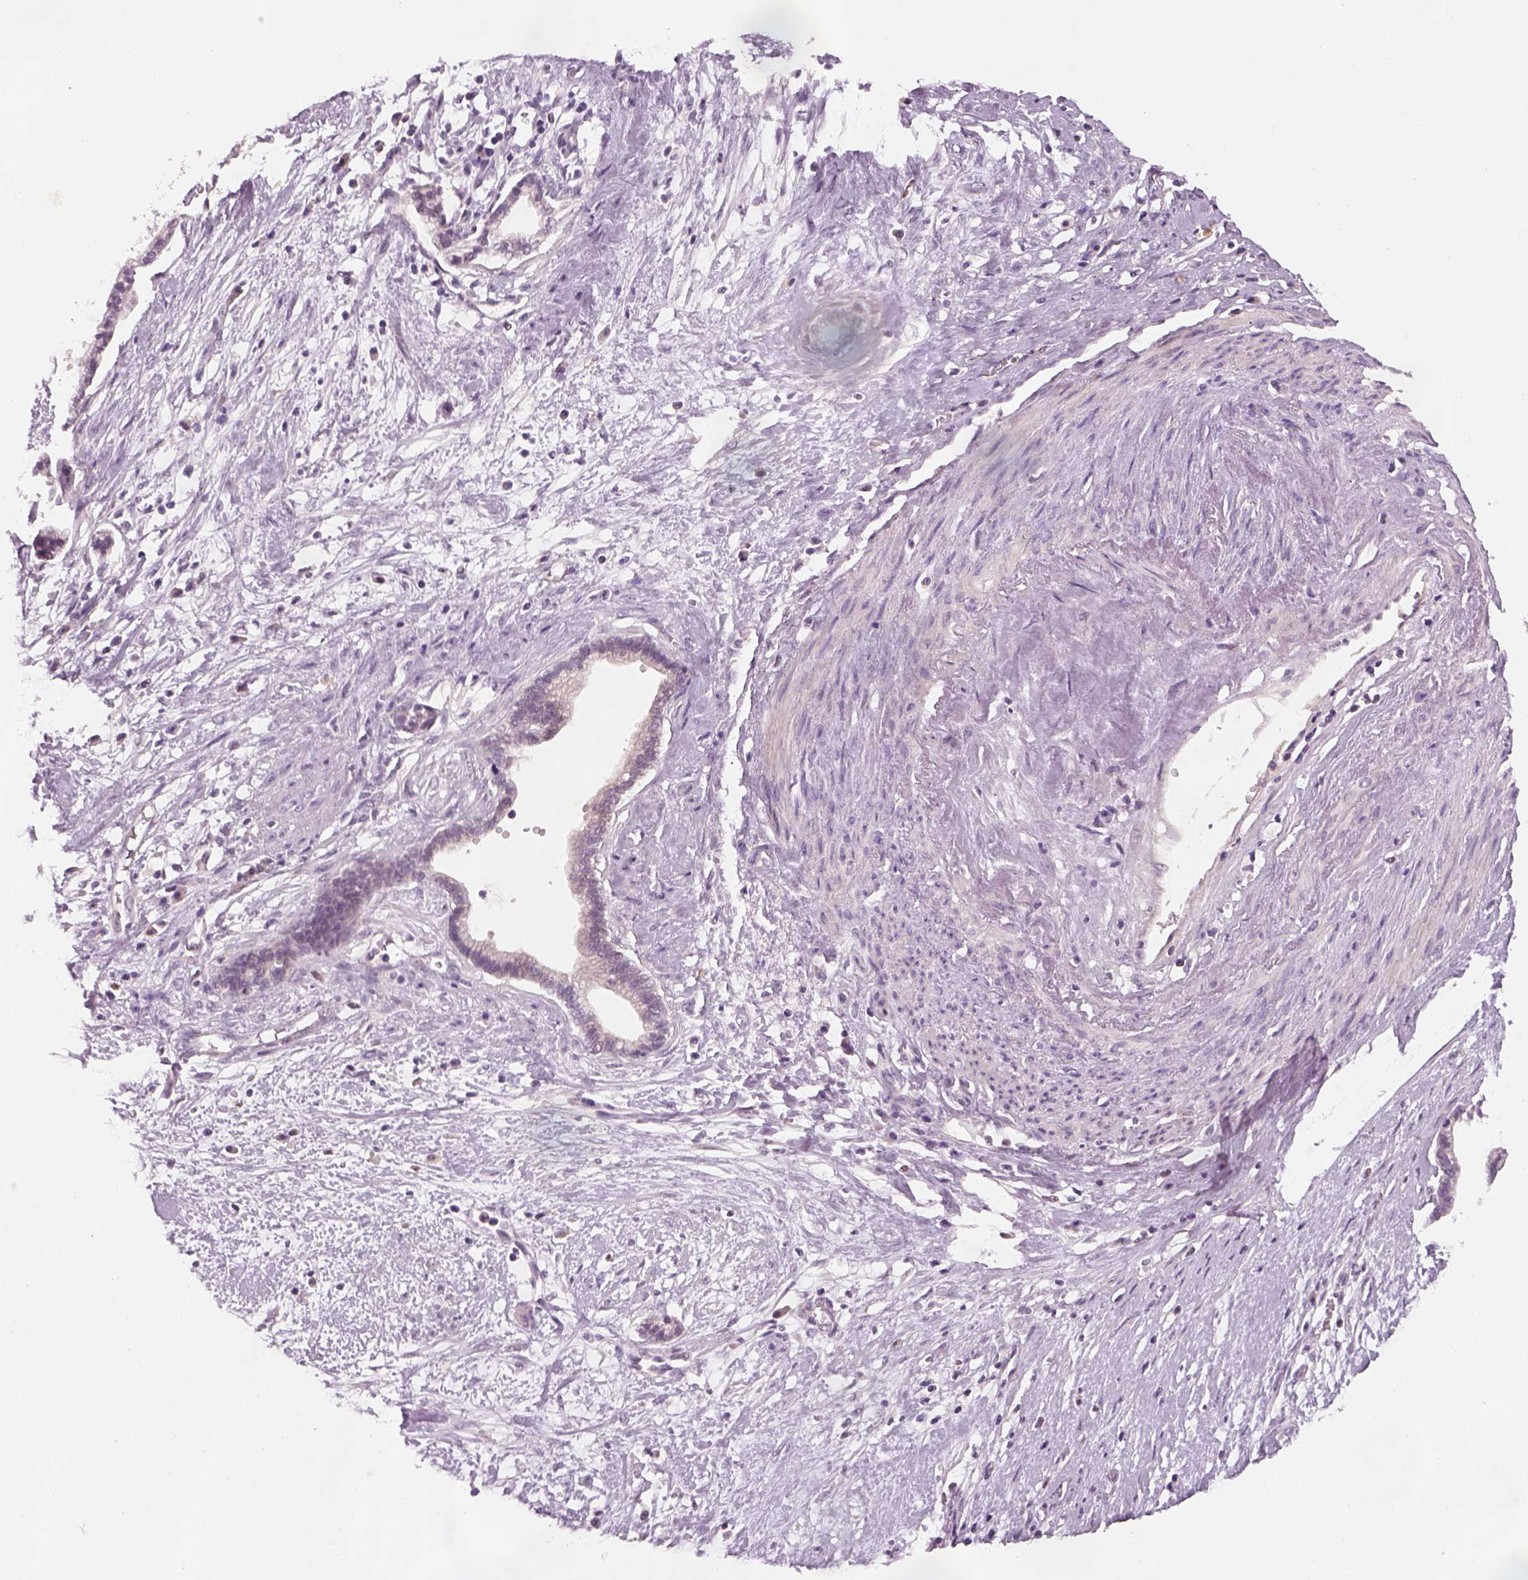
{"staining": {"intensity": "negative", "quantity": "none", "location": "none"}, "tissue": "cervical cancer", "cell_type": "Tumor cells", "image_type": "cancer", "snomed": [{"axis": "morphology", "description": "Adenocarcinoma, NOS"}, {"axis": "topography", "description": "Cervix"}], "caption": "The photomicrograph shows no staining of tumor cells in adenocarcinoma (cervical).", "gene": "GDNF", "patient": {"sex": "female", "age": 62}}